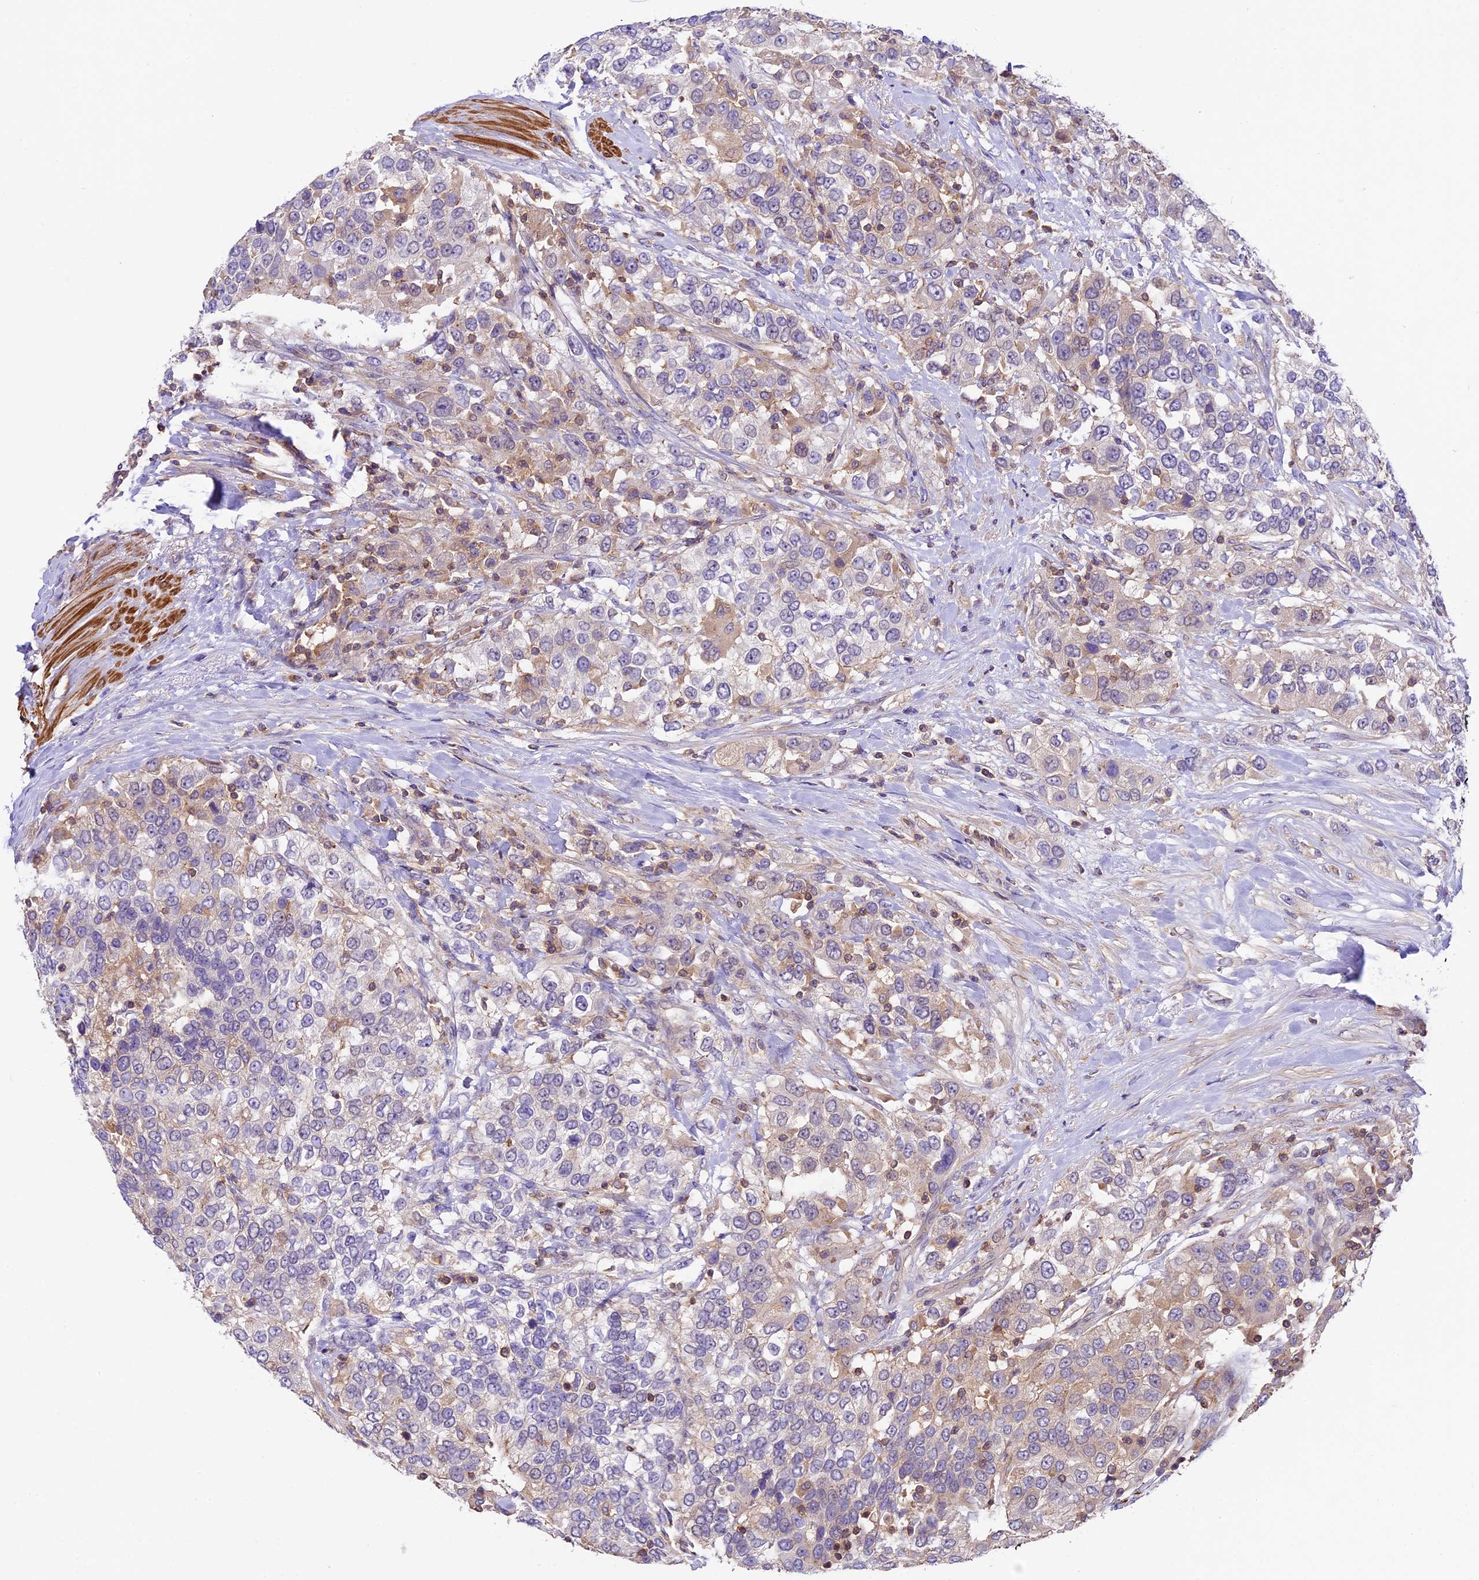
{"staining": {"intensity": "weak", "quantity": "<25%", "location": "cytoplasmic/membranous"}, "tissue": "urothelial cancer", "cell_type": "Tumor cells", "image_type": "cancer", "snomed": [{"axis": "morphology", "description": "Urothelial carcinoma, High grade"}, {"axis": "topography", "description": "Urinary bladder"}], "caption": "A high-resolution micrograph shows immunohistochemistry staining of urothelial carcinoma (high-grade), which demonstrates no significant expression in tumor cells.", "gene": "TBC1D1", "patient": {"sex": "female", "age": 80}}